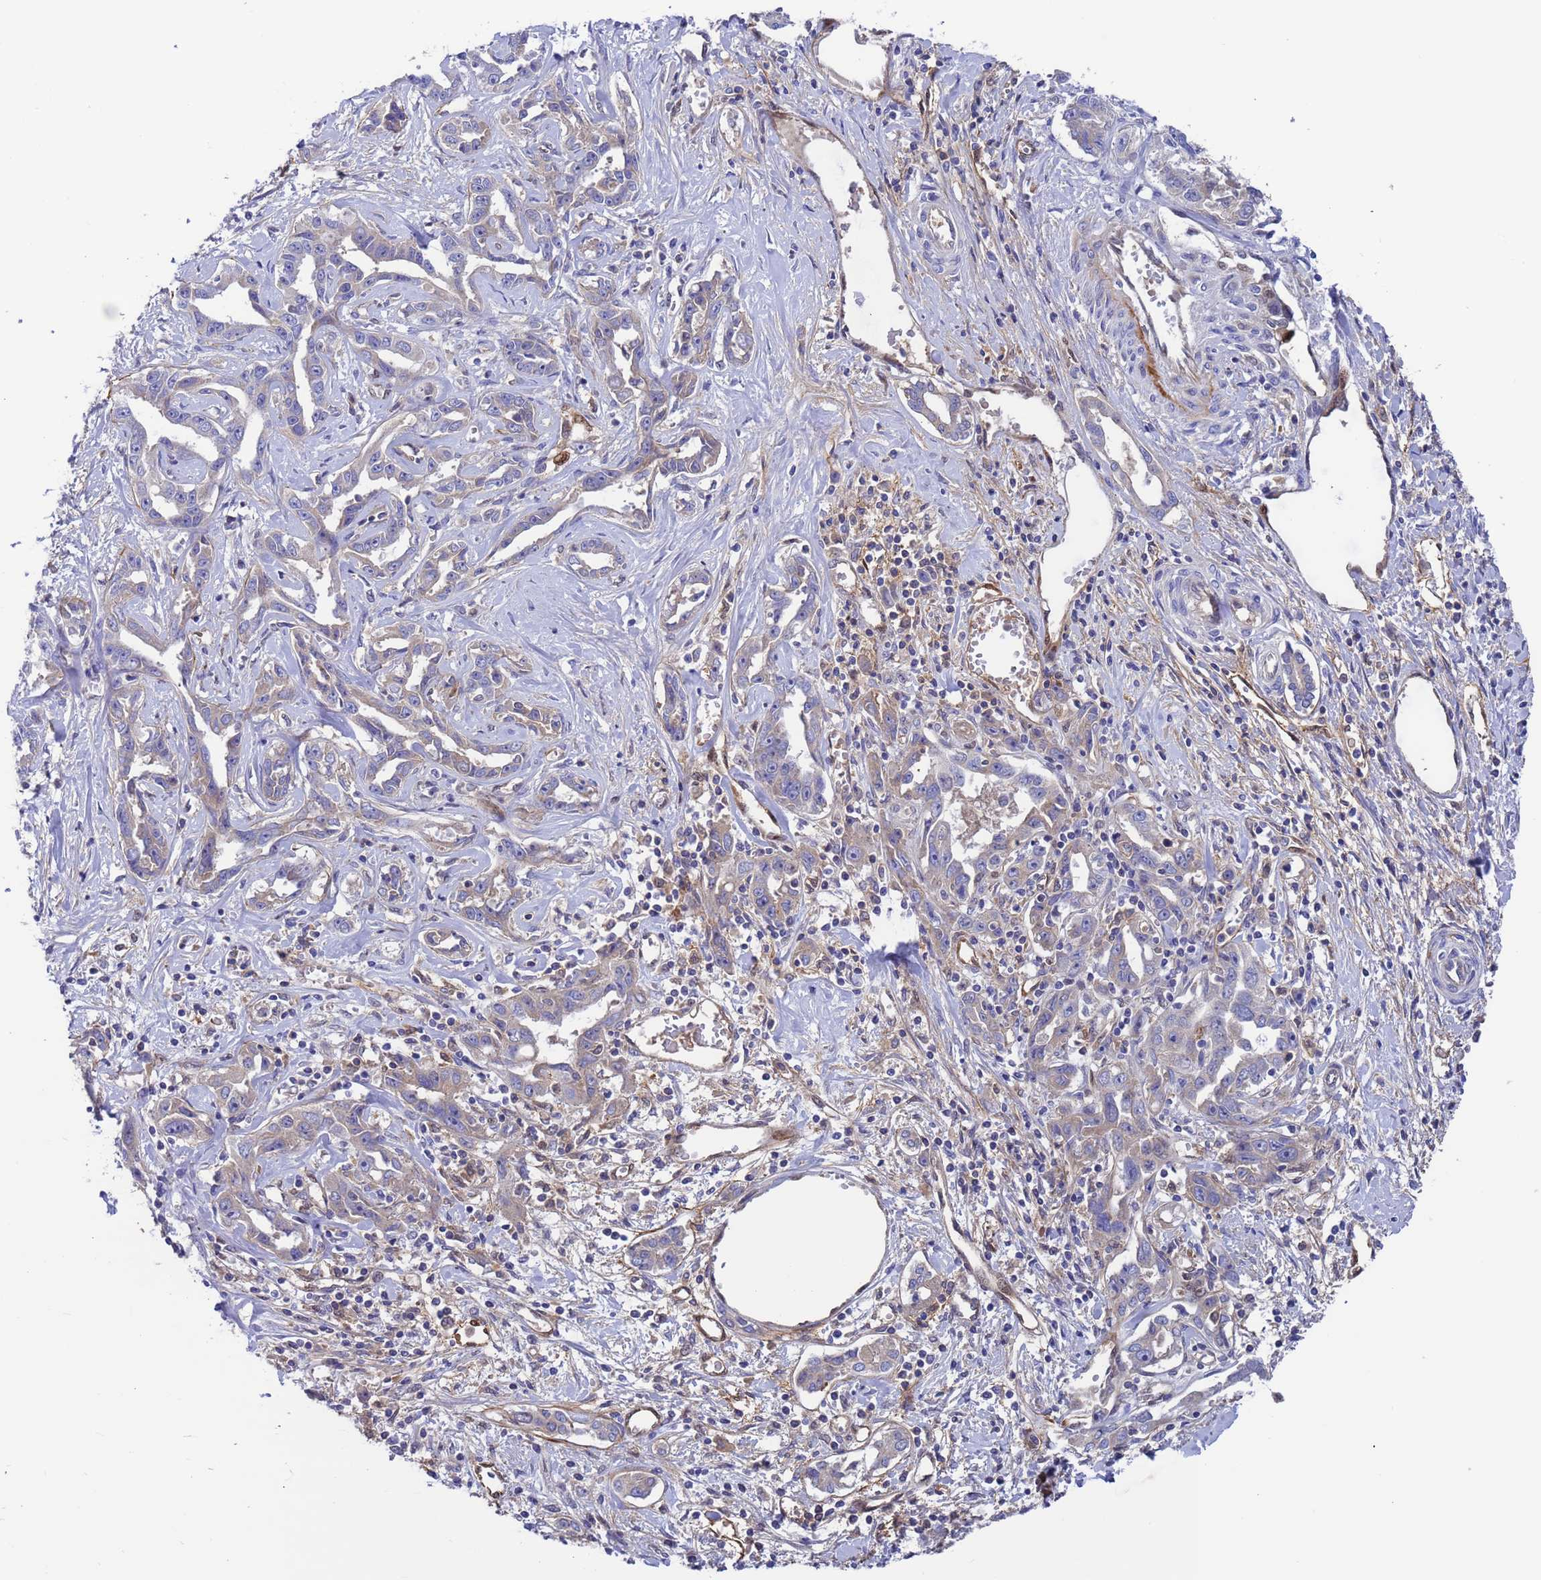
{"staining": {"intensity": "negative", "quantity": "none", "location": "none"}, "tissue": "liver cancer", "cell_type": "Tumor cells", "image_type": "cancer", "snomed": [{"axis": "morphology", "description": "Cholangiocarcinoma"}, {"axis": "topography", "description": "Liver"}], "caption": "Protein analysis of cholangiocarcinoma (liver) displays no significant positivity in tumor cells. Brightfield microscopy of immunohistochemistry stained with DAB (brown) and hematoxylin (blue), captured at high magnification.", "gene": "FOXRED1", "patient": {"sex": "male", "age": 59}}